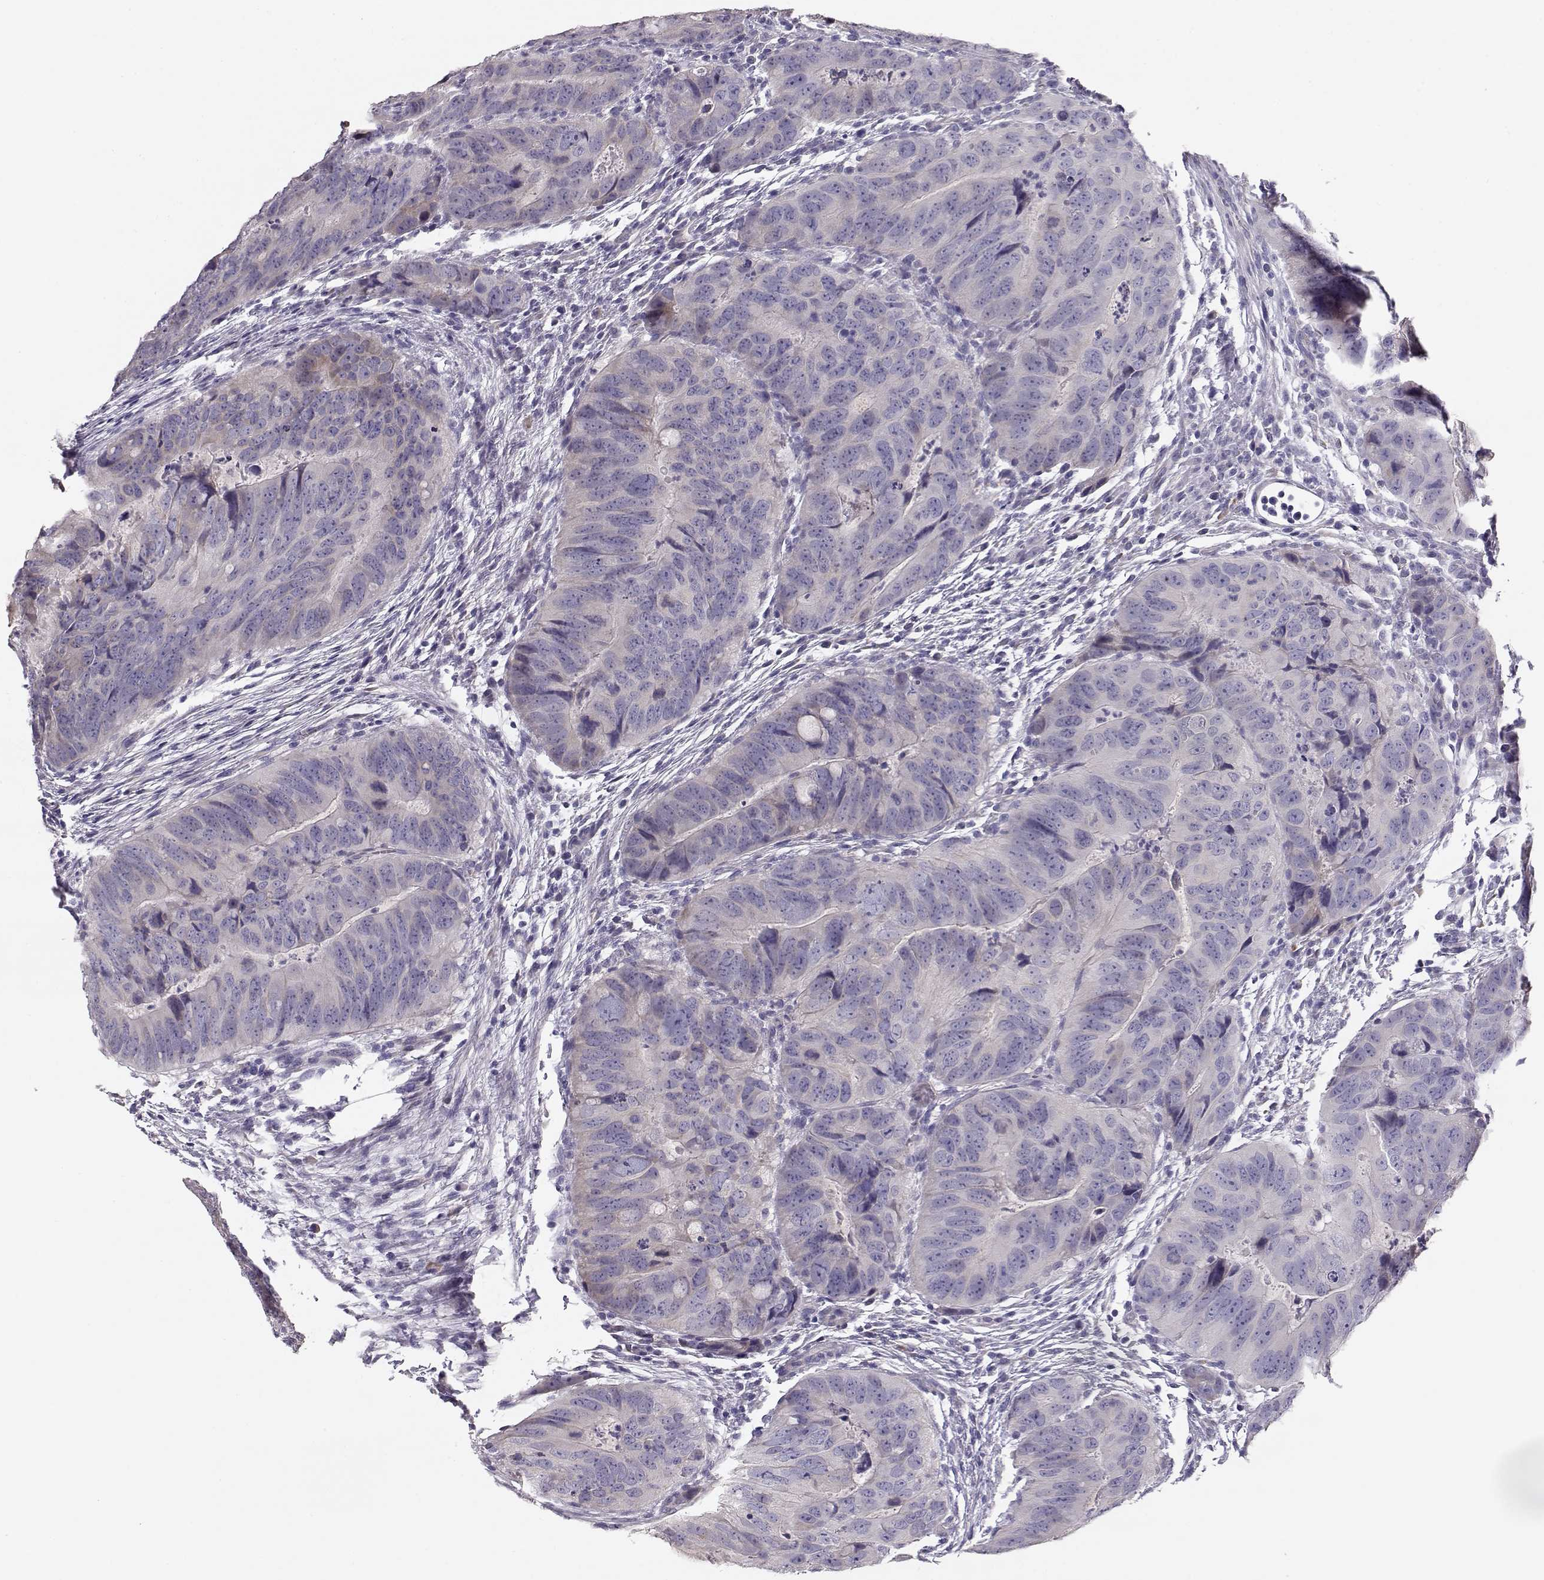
{"staining": {"intensity": "negative", "quantity": "none", "location": "none"}, "tissue": "colorectal cancer", "cell_type": "Tumor cells", "image_type": "cancer", "snomed": [{"axis": "morphology", "description": "Adenocarcinoma, NOS"}, {"axis": "topography", "description": "Colon"}], "caption": "Protein analysis of colorectal cancer demonstrates no significant positivity in tumor cells.", "gene": "GLIPR1L2", "patient": {"sex": "male", "age": 79}}